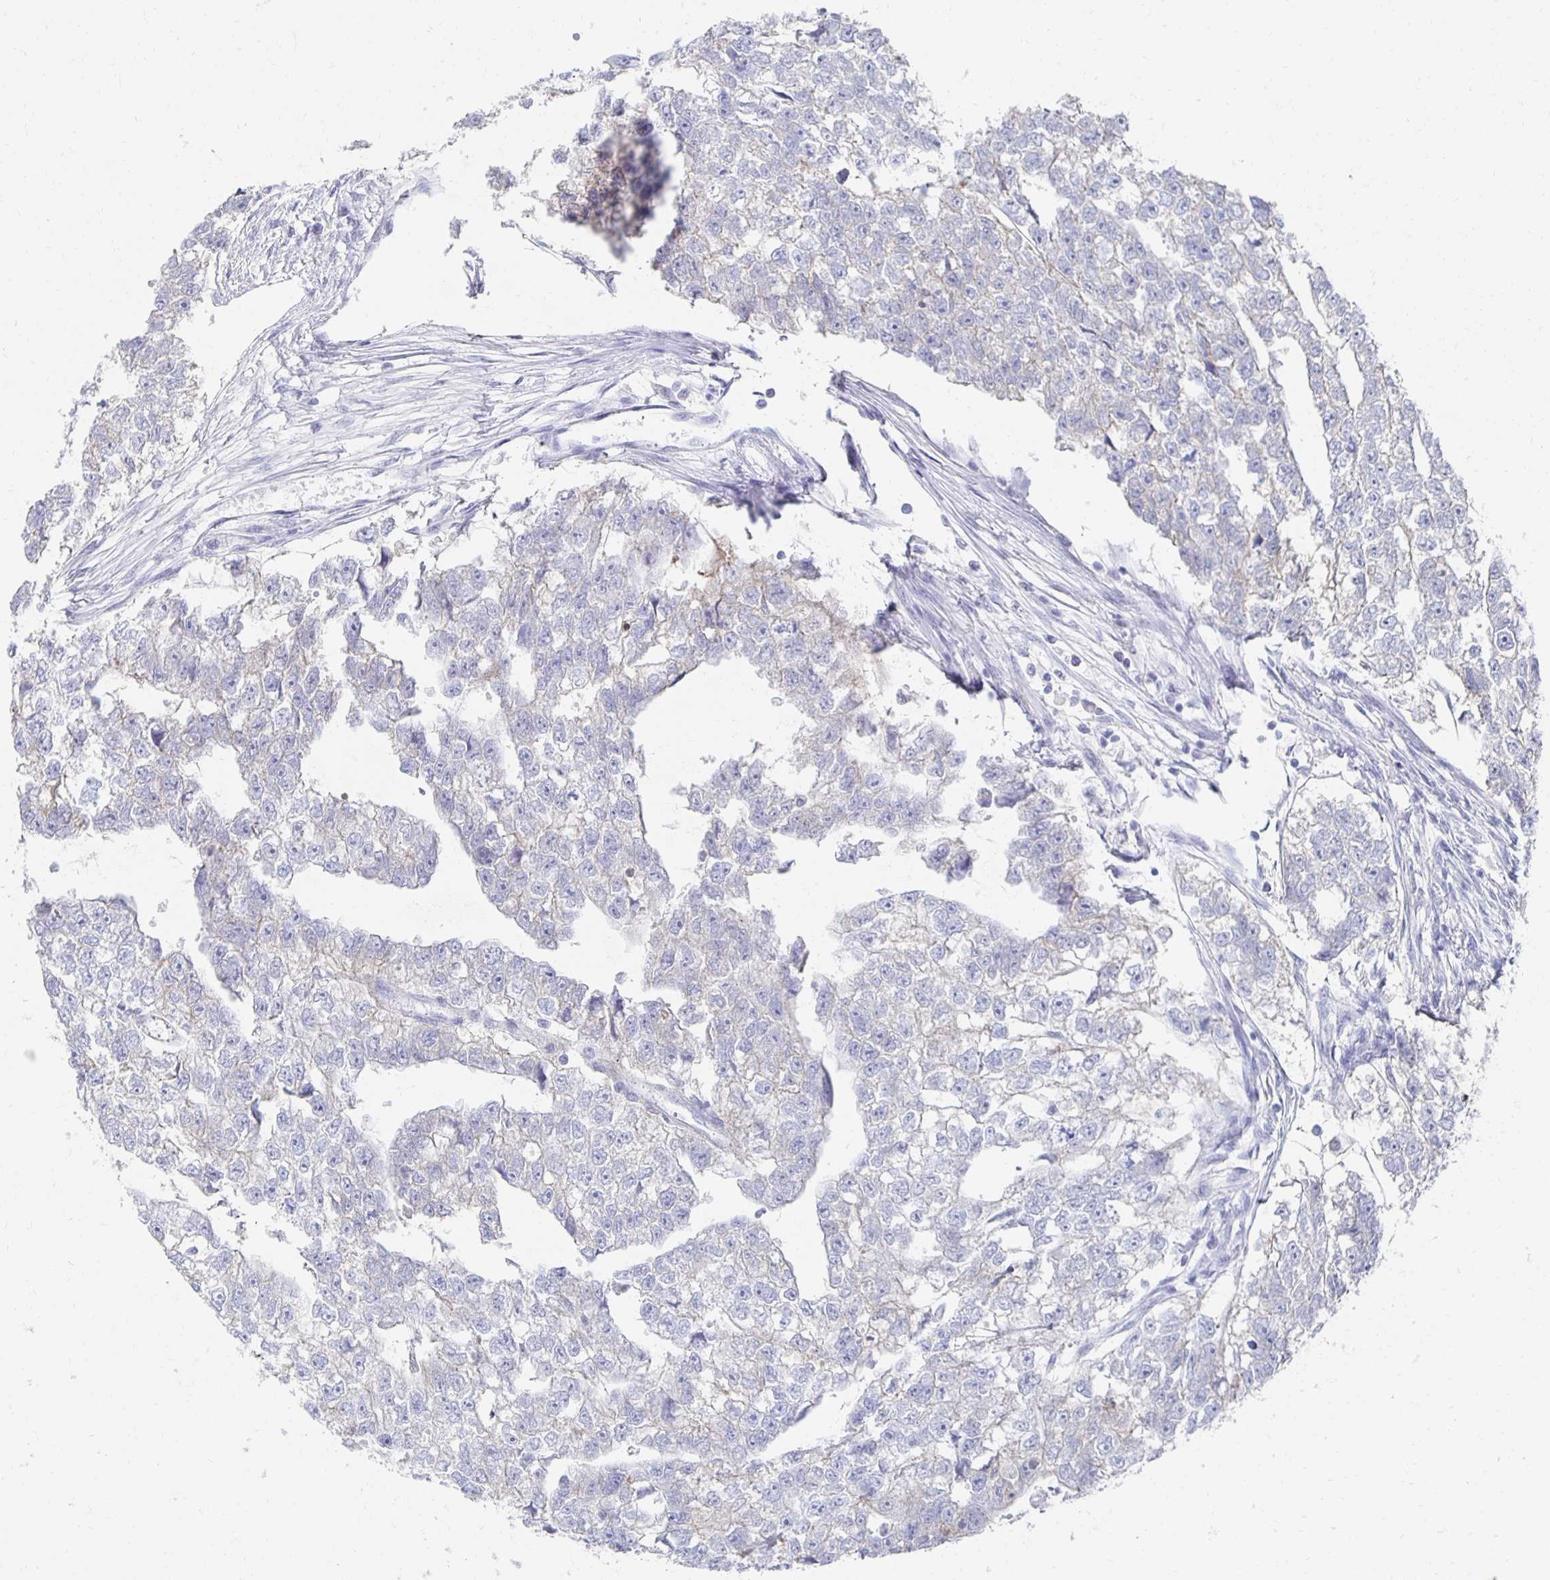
{"staining": {"intensity": "negative", "quantity": "none", "location": "none"}, "tissue": "testis cancer", "cell_type": "Tumor cells", "image_type": "cancer", "snomed": [{"axis": "morphology", "description": "Carcinoma, Embryonal, NOS"}, {"axis": "morphology", "description": "Teratoma, malignant, NOS"}, {"axis": "topography", "description": "Testis"}], "caption": "There is no significant positivity in tumor cells of testis cancer (embryonal carcinoma).", "gene": "PRDM7", "patient": {"sex": "male", "age": 44}}